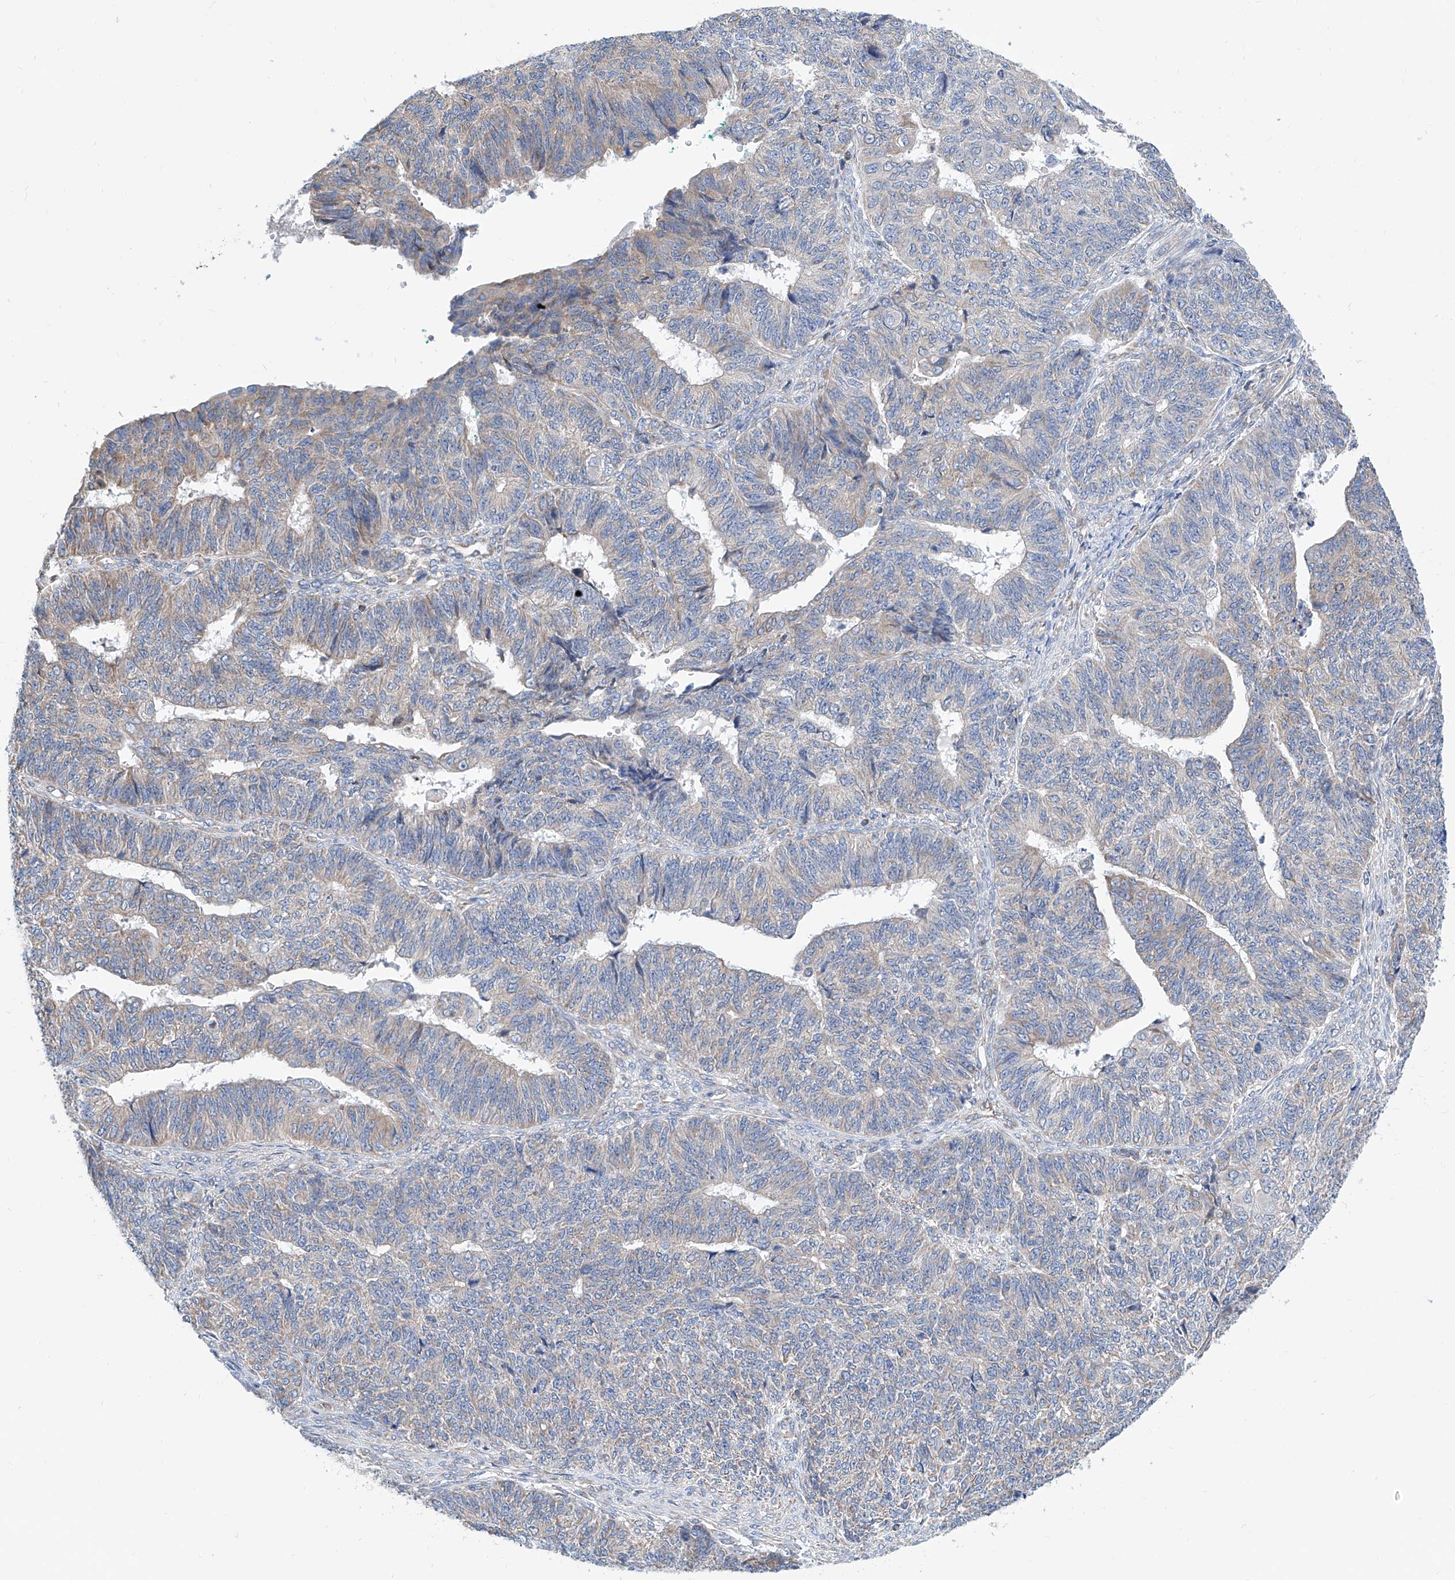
{"staining": {"intensity": "weak", "quantity": "<25%", "location": "cytoplasmic/membranous"}, "tissue": "endometrial cancer", "cell_type": "Tumor cells", "image_type": "cancer", "snomed": [{"axis": "morphology", "description": "Adenocarcinoma, NOS"}, {"axis": "topography", "description": "Endometrium"}], "caption": "A high-resolution photomicrograph shows immunohistochemistry (IHC) staining of adenocarcinoma (endometrial), which exhibits no significant staining in tumor cells.", "gene": "MAD2L1", "patient": {"sex": "female", "age": 32}}